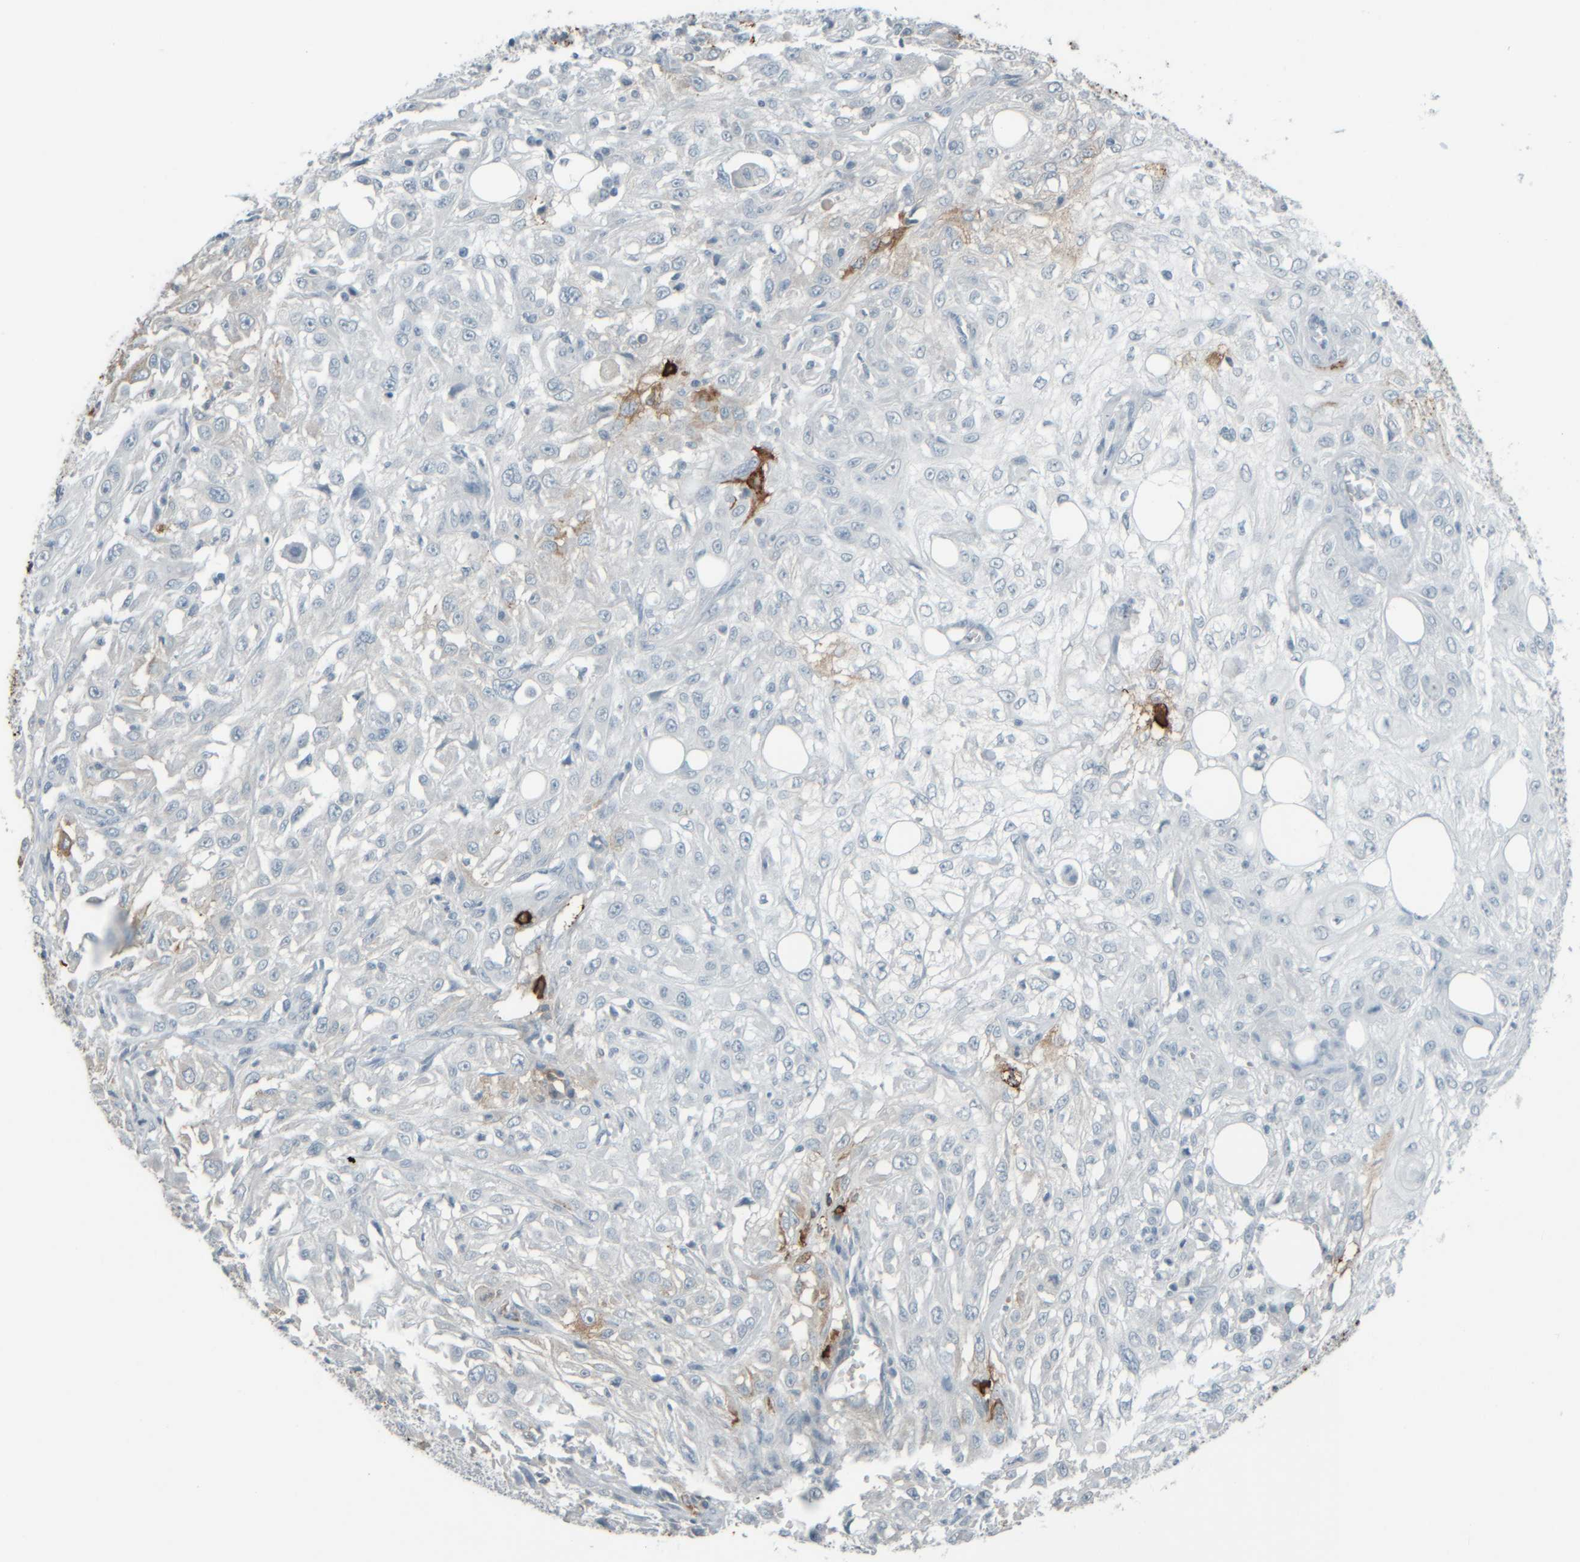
{"staining": {"intensity": "negative", "quantity": "none", "location": "none"}, "tissue": "skin cancer", "cell_type": "Tumor cells", "image_type": "cancer", "snomed": [{"axis": "morphology", "description": "Squamous cell carcinoma, NOS"}, {"axis": "topography", "description": "Skin"}], "caption": "Tumor cells show no significant staining in squamous cell carcinoma (skin).", "gene": "TPSAB1", "patient": {"sex": "male", "age": 75}}